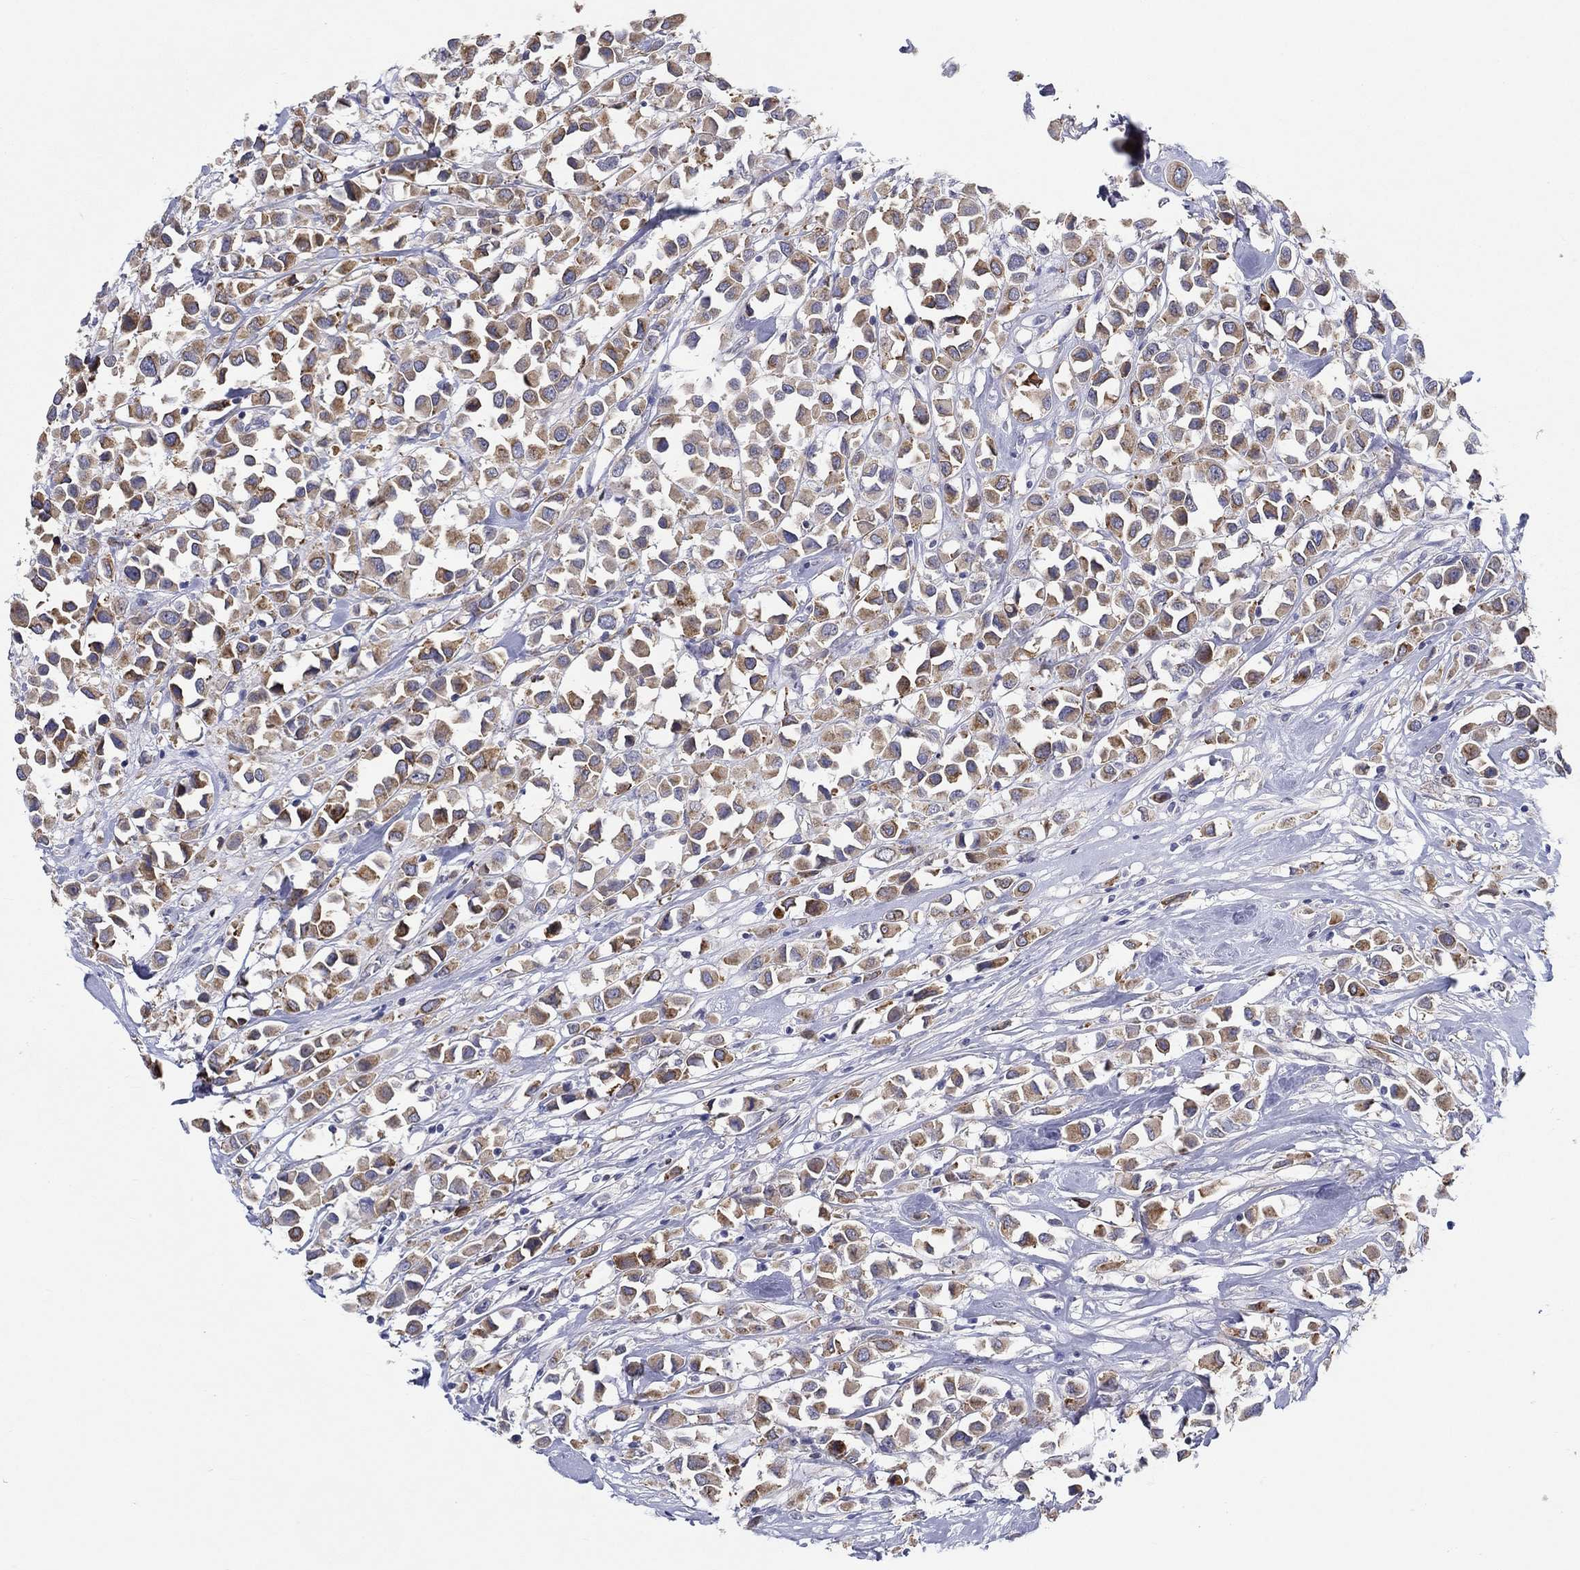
{"staining": {"intensity": "moderate", "quantity": ">75%", "location": "cytoplasmic/membranous"}, "tissue": "breast cancer", "cell_type": "Tumor cells", "image_type": "cancer", "snomed": [{"axis": "morphology", "description": "Duct carcinoma"}, {"axis": "topography", "description": "Breast"}], "caption": "The micrograph demonstrates a brown stain indicating the presence of a protein in the cytoplasmic/membranous of tumor cells in breast cancer. The protein is stained brown, and the nuclei are stained in blue (DAB IHC with brightfield microscopy, high magnification).", "gene": "ERMP1", "patient": {"sex": "female", "age": 61}}